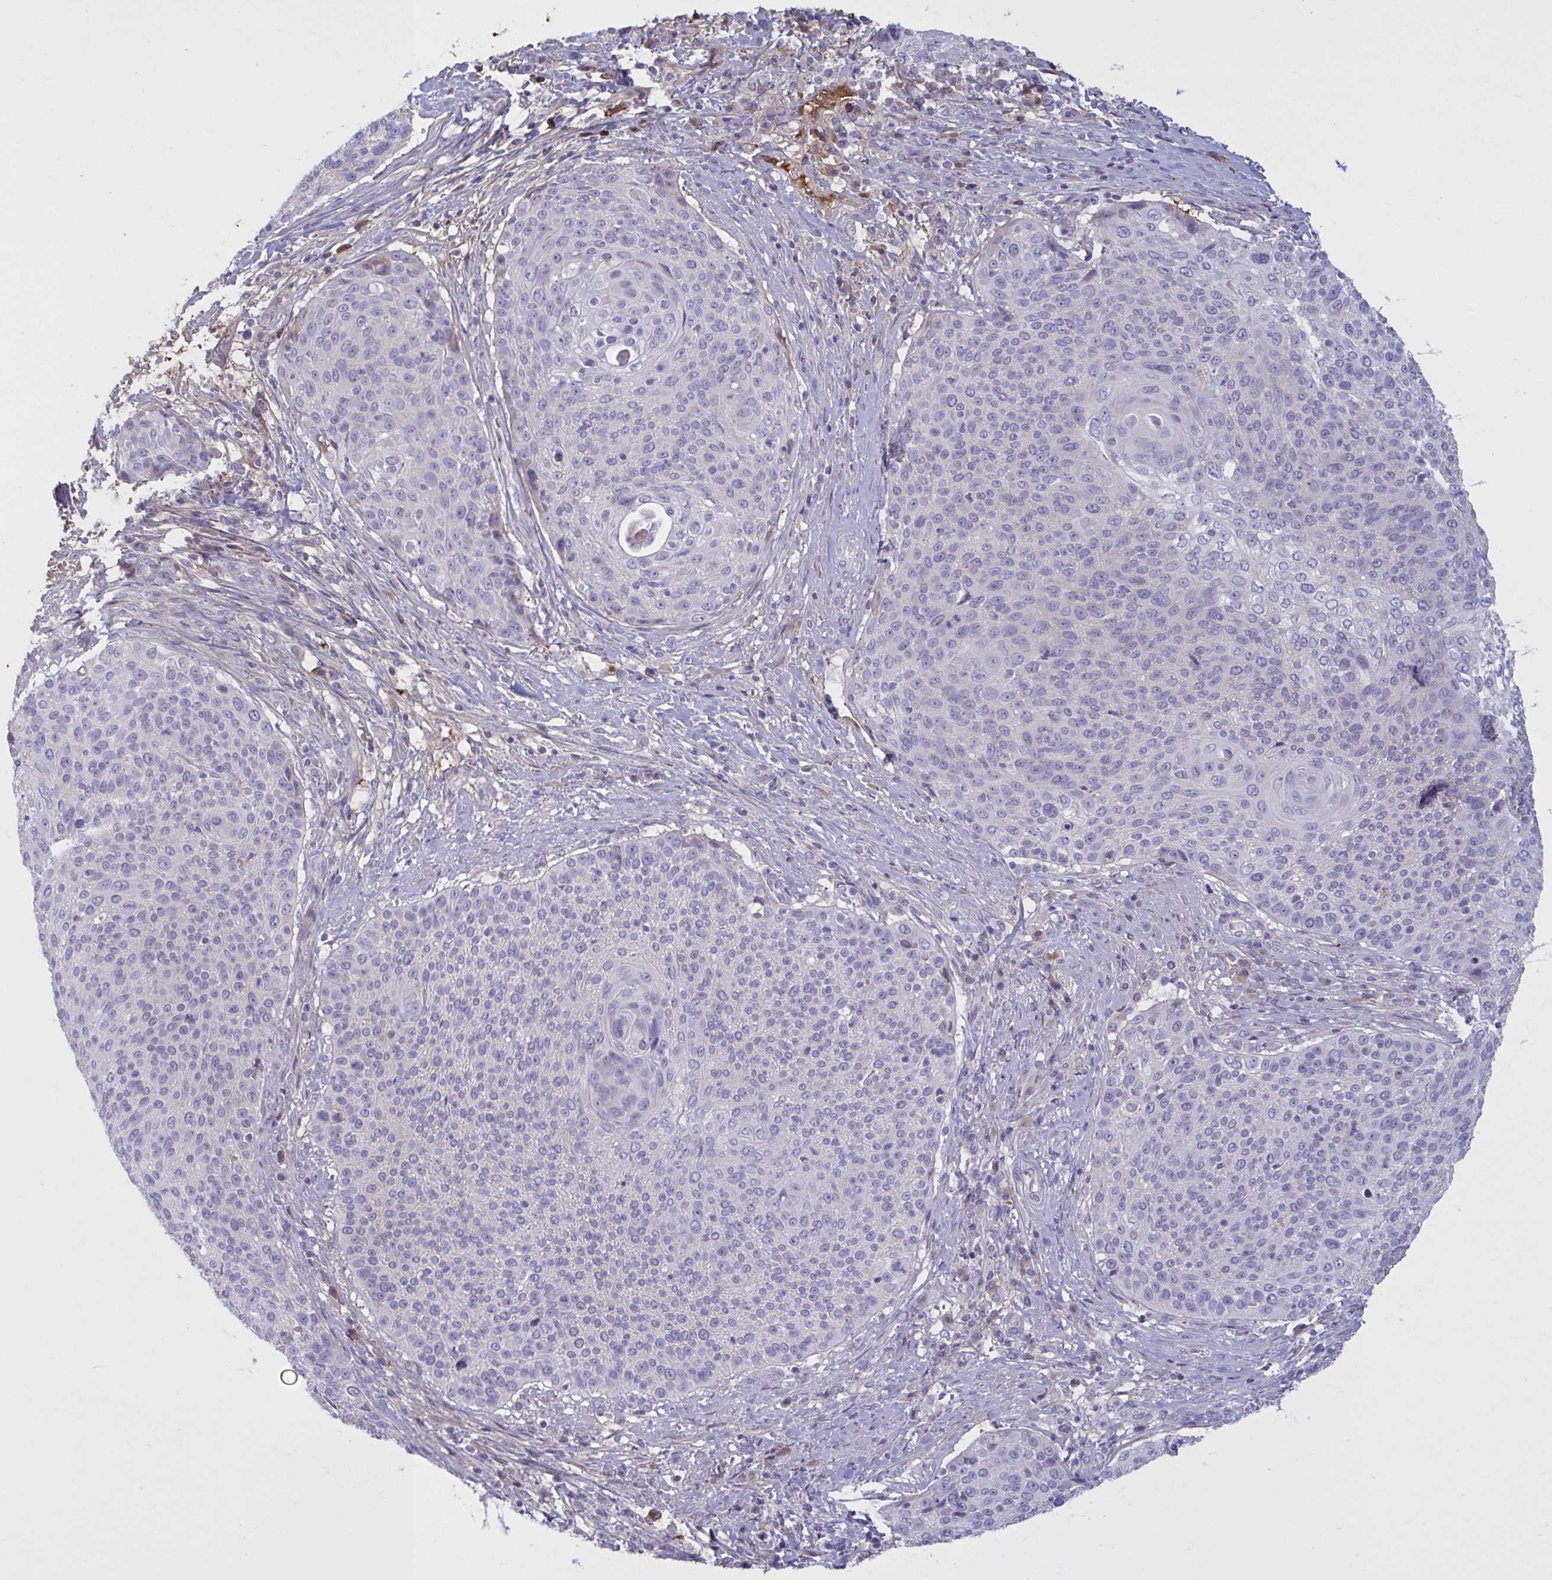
{"staining": {"intensity": "negative", "quantity": "none", "location": "none"}, "tissue": "cervical cancer", "cell_type": "Tumor cells", "image_type": "cancer", "snomed": [{"axis": "morphology", "description": "Squamous cell carcinoma, NOS"}, {"axis": "topography", "description": "Cervix"}], "caption": "Cervical cancer (squamous cell carcinoma) was stained to show a protein in brown. There is no significant staining in tumor cells.", "gene": "IL1R1", "patient": {"sex": "female", "age": 31}}